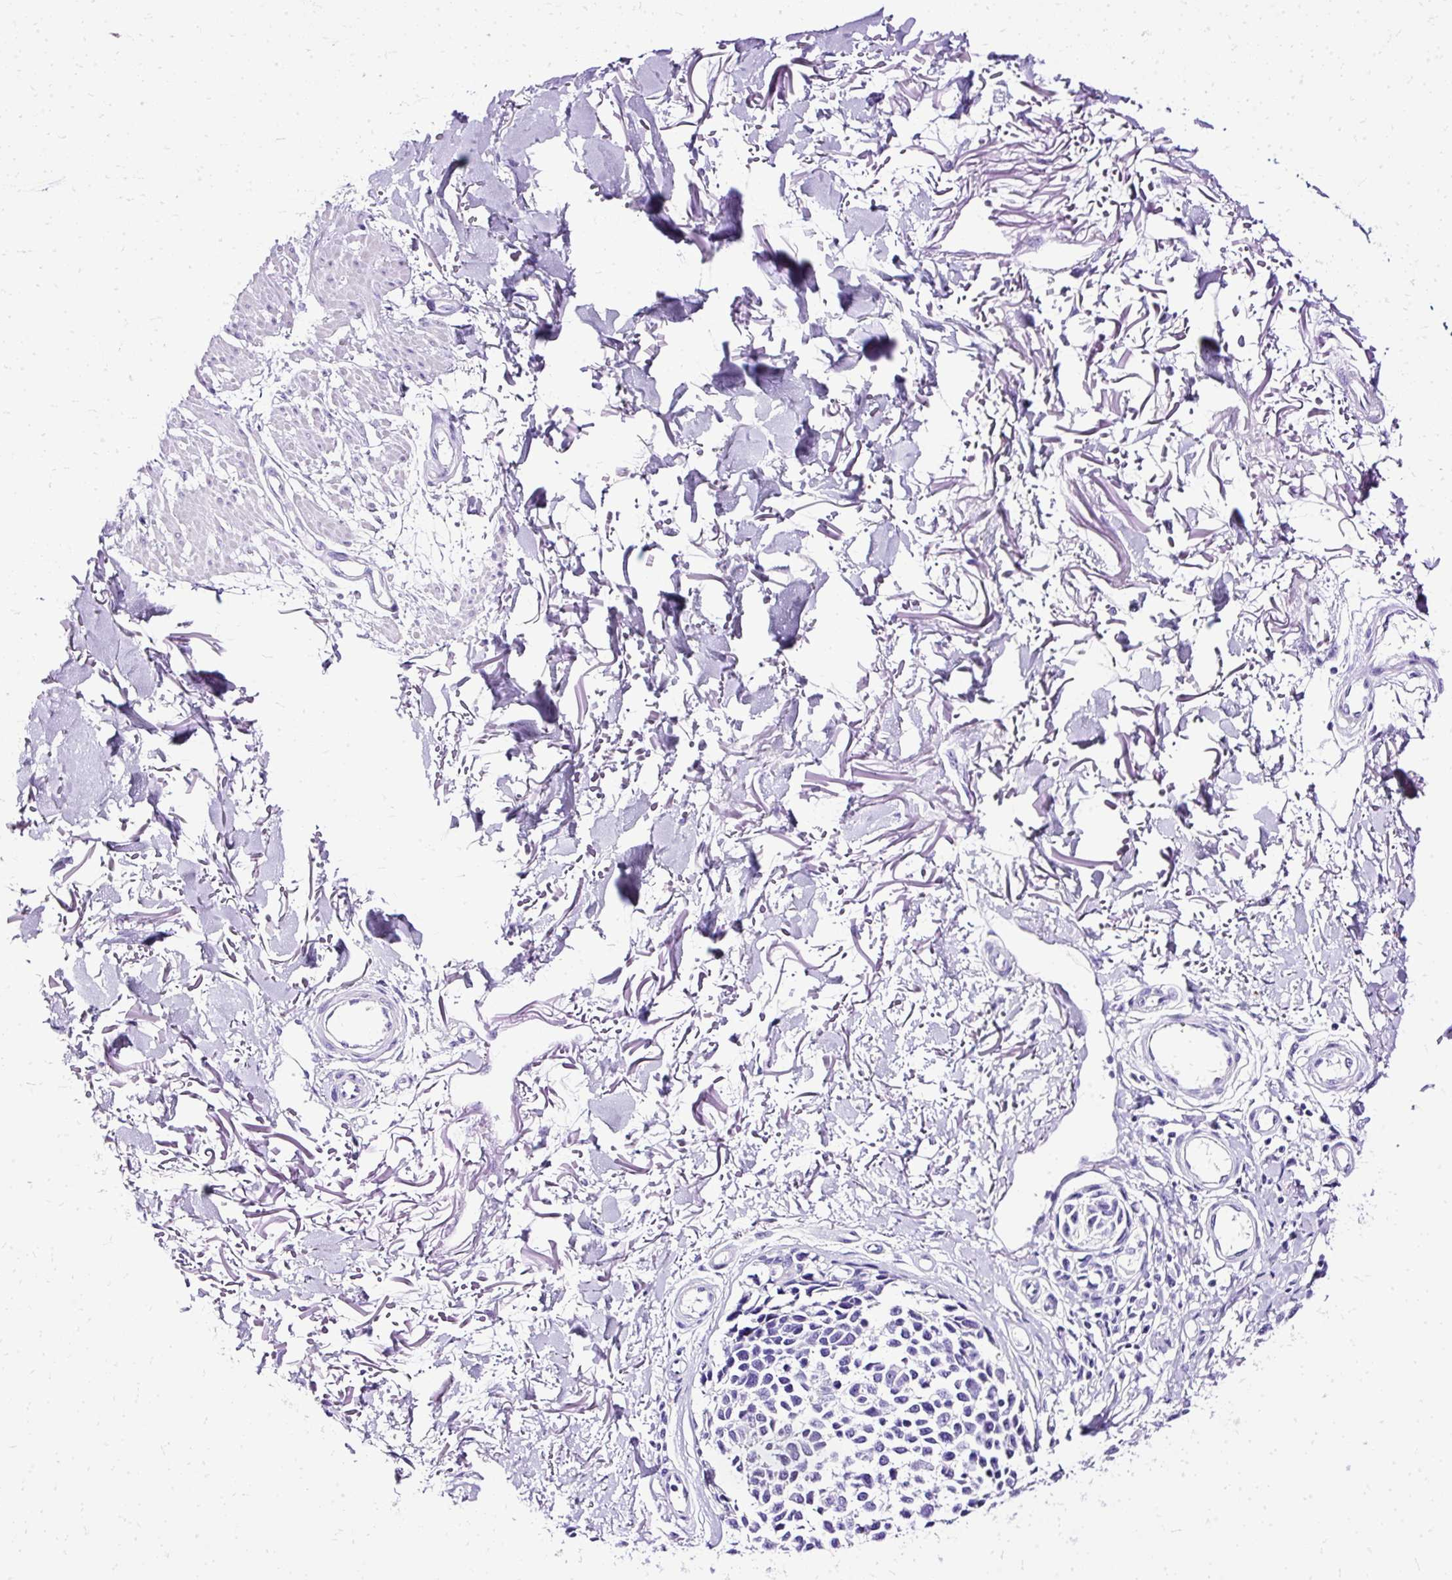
{"staining": {"intensity": "negative", "quantity": "none", "location": "none"}, "tissue": "melanoma", "cell_type": "Tumor cells", "image_type": "cancer", "snomed": [{"axis": "morphology", "description": "Malignant melanoma, NOS"}, {"axis": "topography", "description": "Skin"}], "caption": "Immunohistochemical staining of human melanoma displays no significant expression in tumor cells. (Brightfield microscopy of DAB immunohistochemistry at high magnification).", "gene": "SLC8A2", "patient": {"sex": "male", "age": 73}}